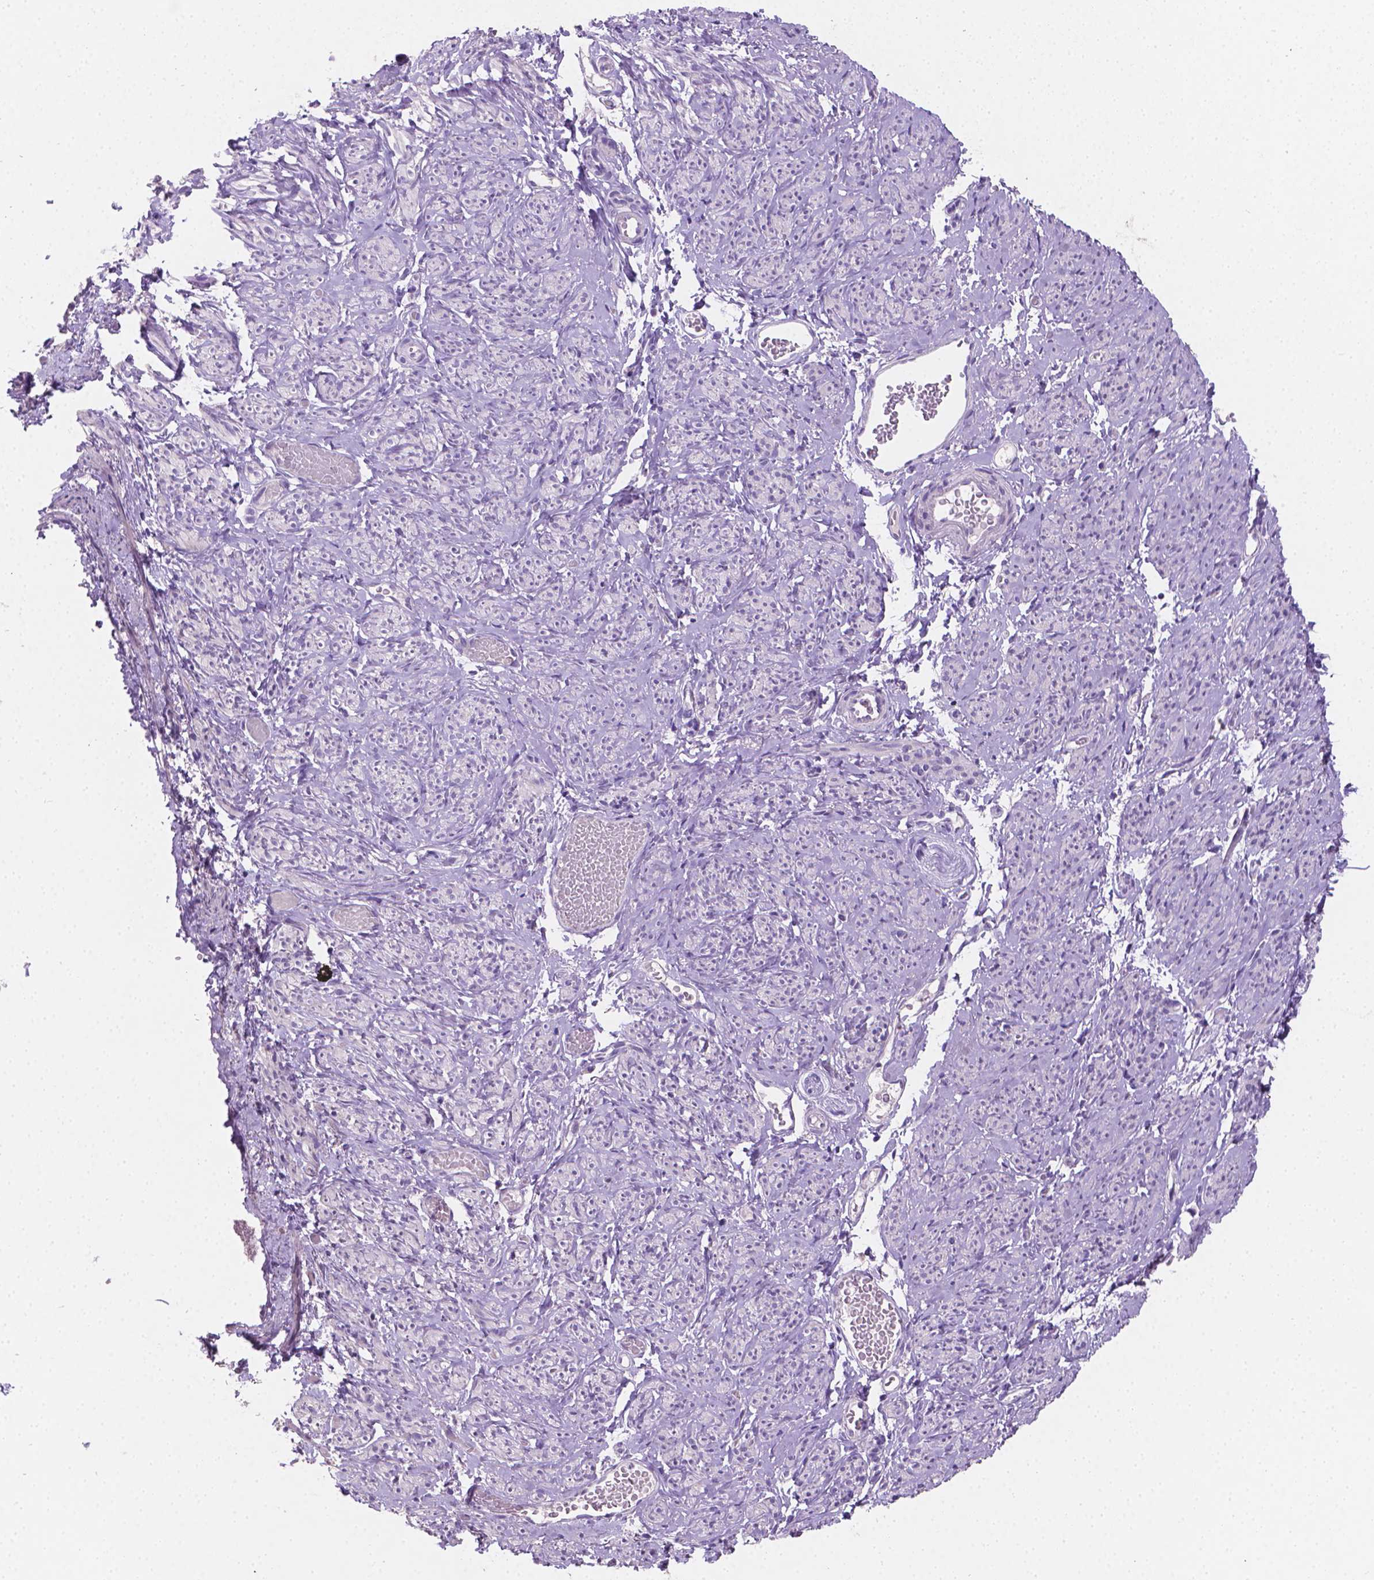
{"staining": {"intensity": "negative", "quantity": "none", "location": "none"}, "tissue": "smooth muscle", "cell_type": "Smooth muscle cells", "image_type": "normal", "snomed": [{"axis": "morphology", "description": "Normal tissue, NOS"}, {"axis": "topography", "description": "Smooth muscle"}], "caption": "Immunohistochemistry (IHC) of unremarkable human smooth muscle demonstrates no staining in smooth muscle cells.", "gene": "TNNI2", "patient": {"sex": "female", "age": 65}}